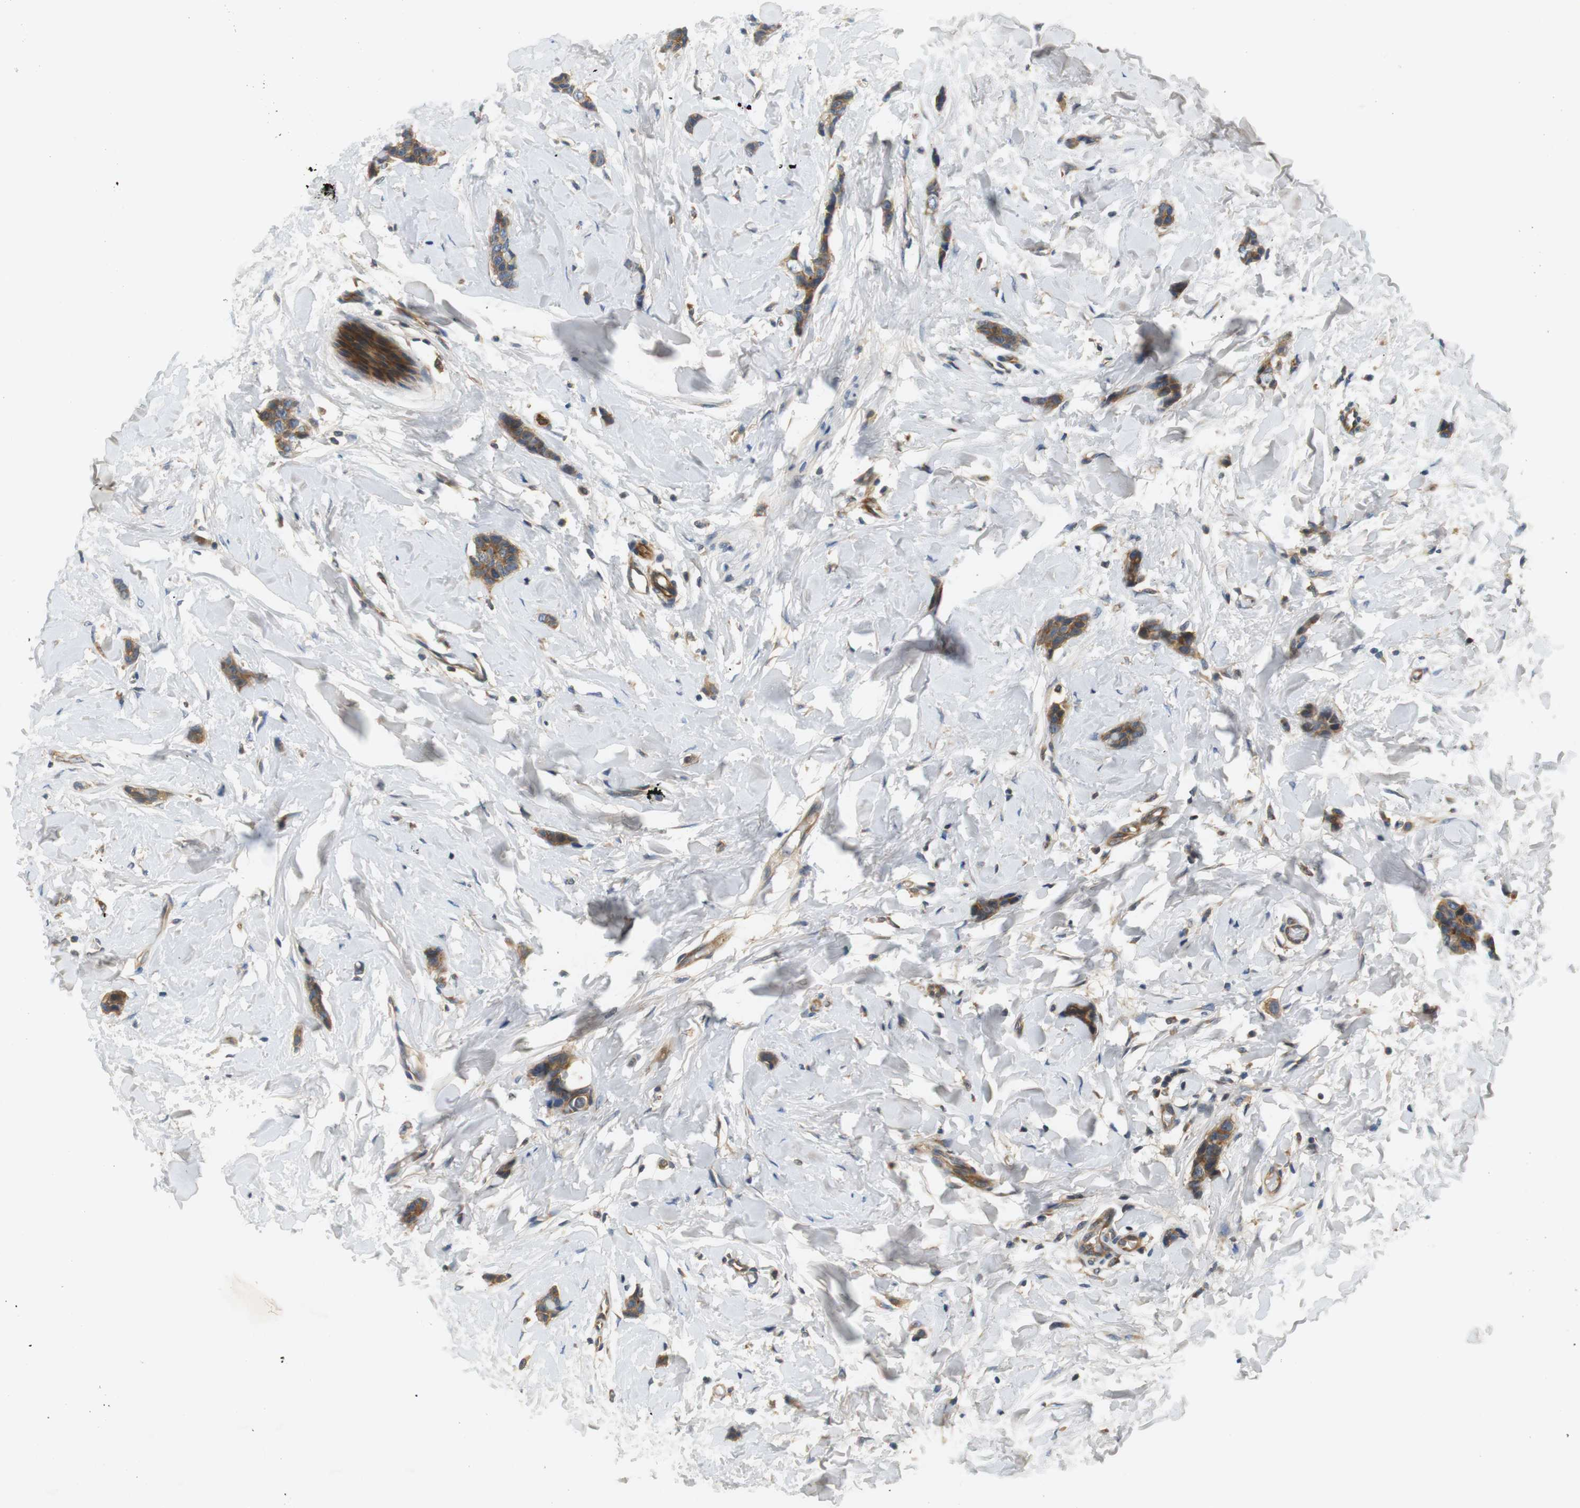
{"staining": {"intensity": "moderate", "quantity": ">75%", "location": "cytoplasmic/membranous"}, "tissue": "breast cancer", "cell_type": "Tumor cells", "image_type": "cancer", "snomed": [{"axis": "morphology", "description": "Lobular carcinoma"}, {"axis": "topography", "description": "Skin"}, {"axis": "topography", "description": "Breast"}], "caption": "Approximately >75% of tumor cells in human lobular carcinoma (breast) show moderate cytoplasmic/membranous protein positivity as visualized by brown immunohistochemical staining.", "gene": "SH3GLB1", "patient": {"sex": "female", "age": 46}}